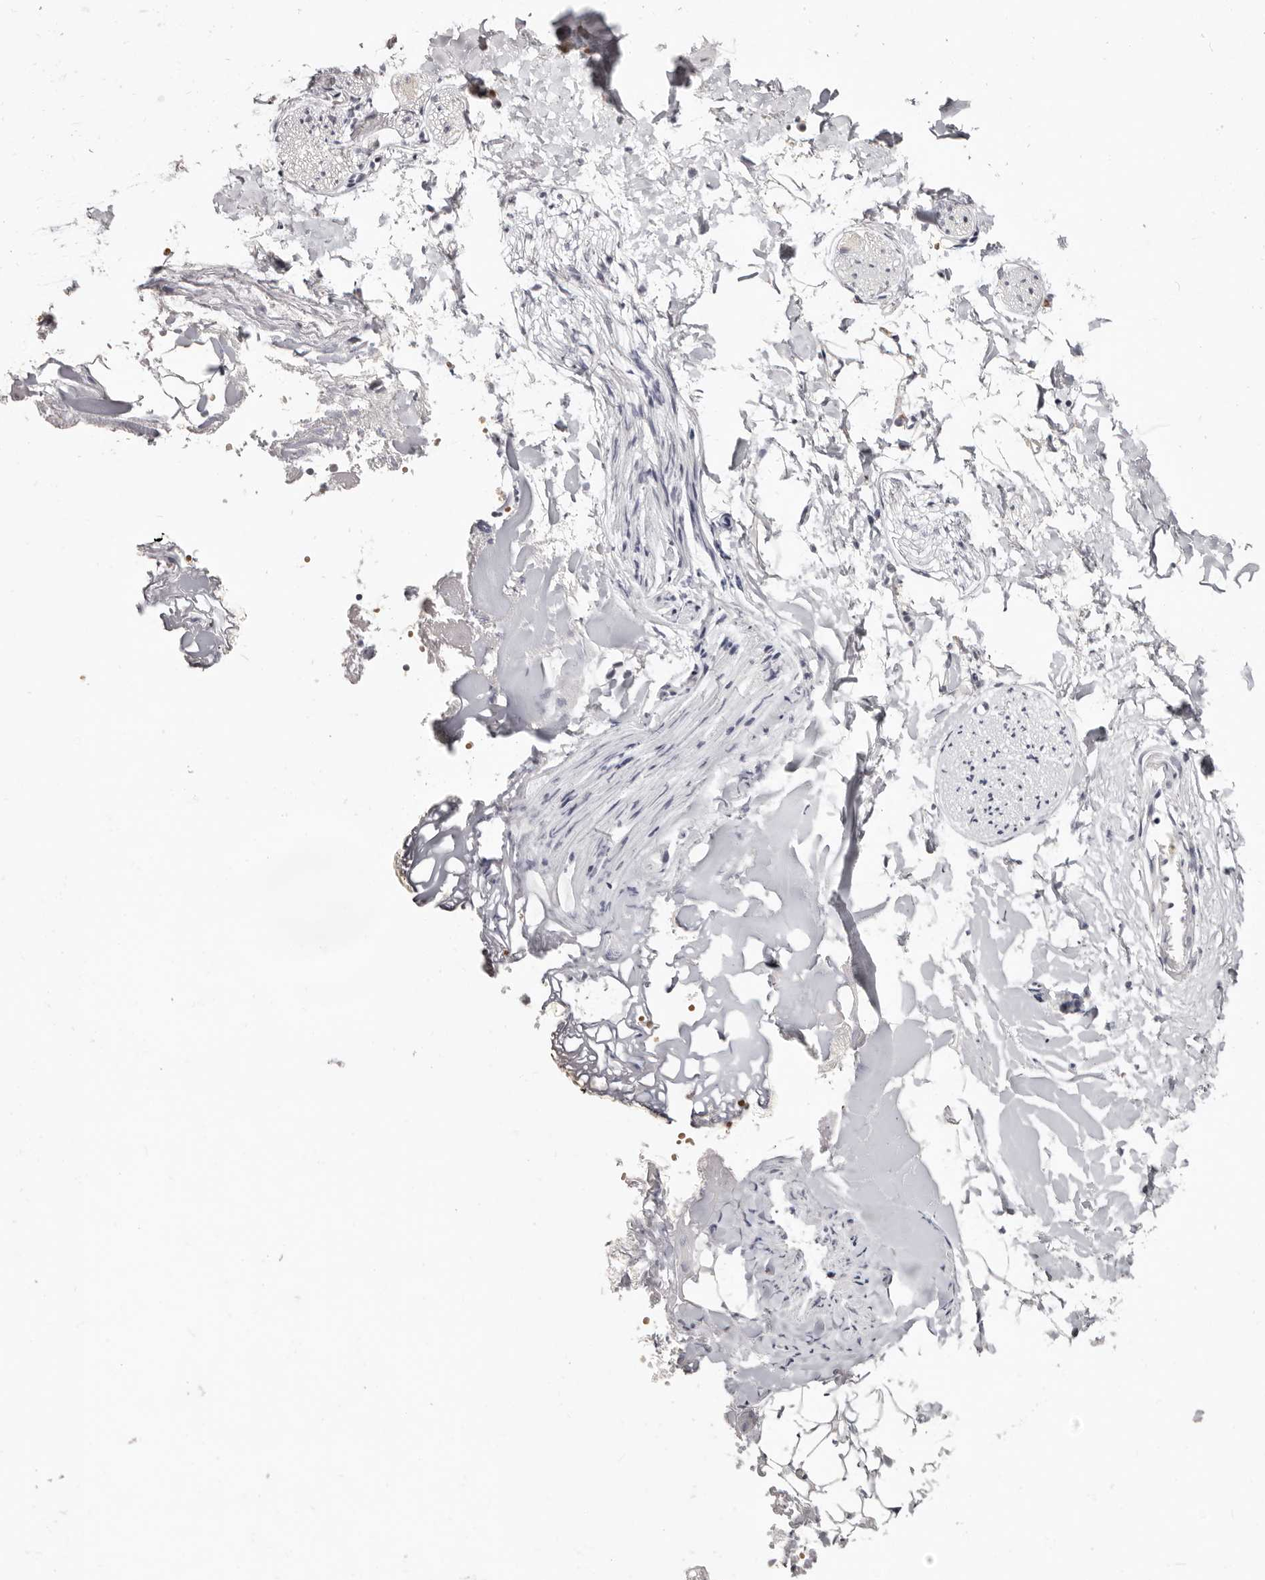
{"staining": {"intensity": "negative", "quantity": "none", "location": "none"}, "tissue": "adipose tissue", "cell_type": "Adipocytes", "image_type": "normal", "snomed": [{"axis": "morphology", "description": "Normal tissue, NOS"}, {"axis": "morphology", "description": "Adenocarcinoma, NOS"}, {"axis": "topography", "description": "Smooth muscle"}, {"axis": "topography", "description": "Colon"}], "caption": "Image shows no significant protein staining in adipocytes of unremarkable adipose tissue.", "gene": "PCDHB6", "patient": {"sex": "male", "age": 14}}